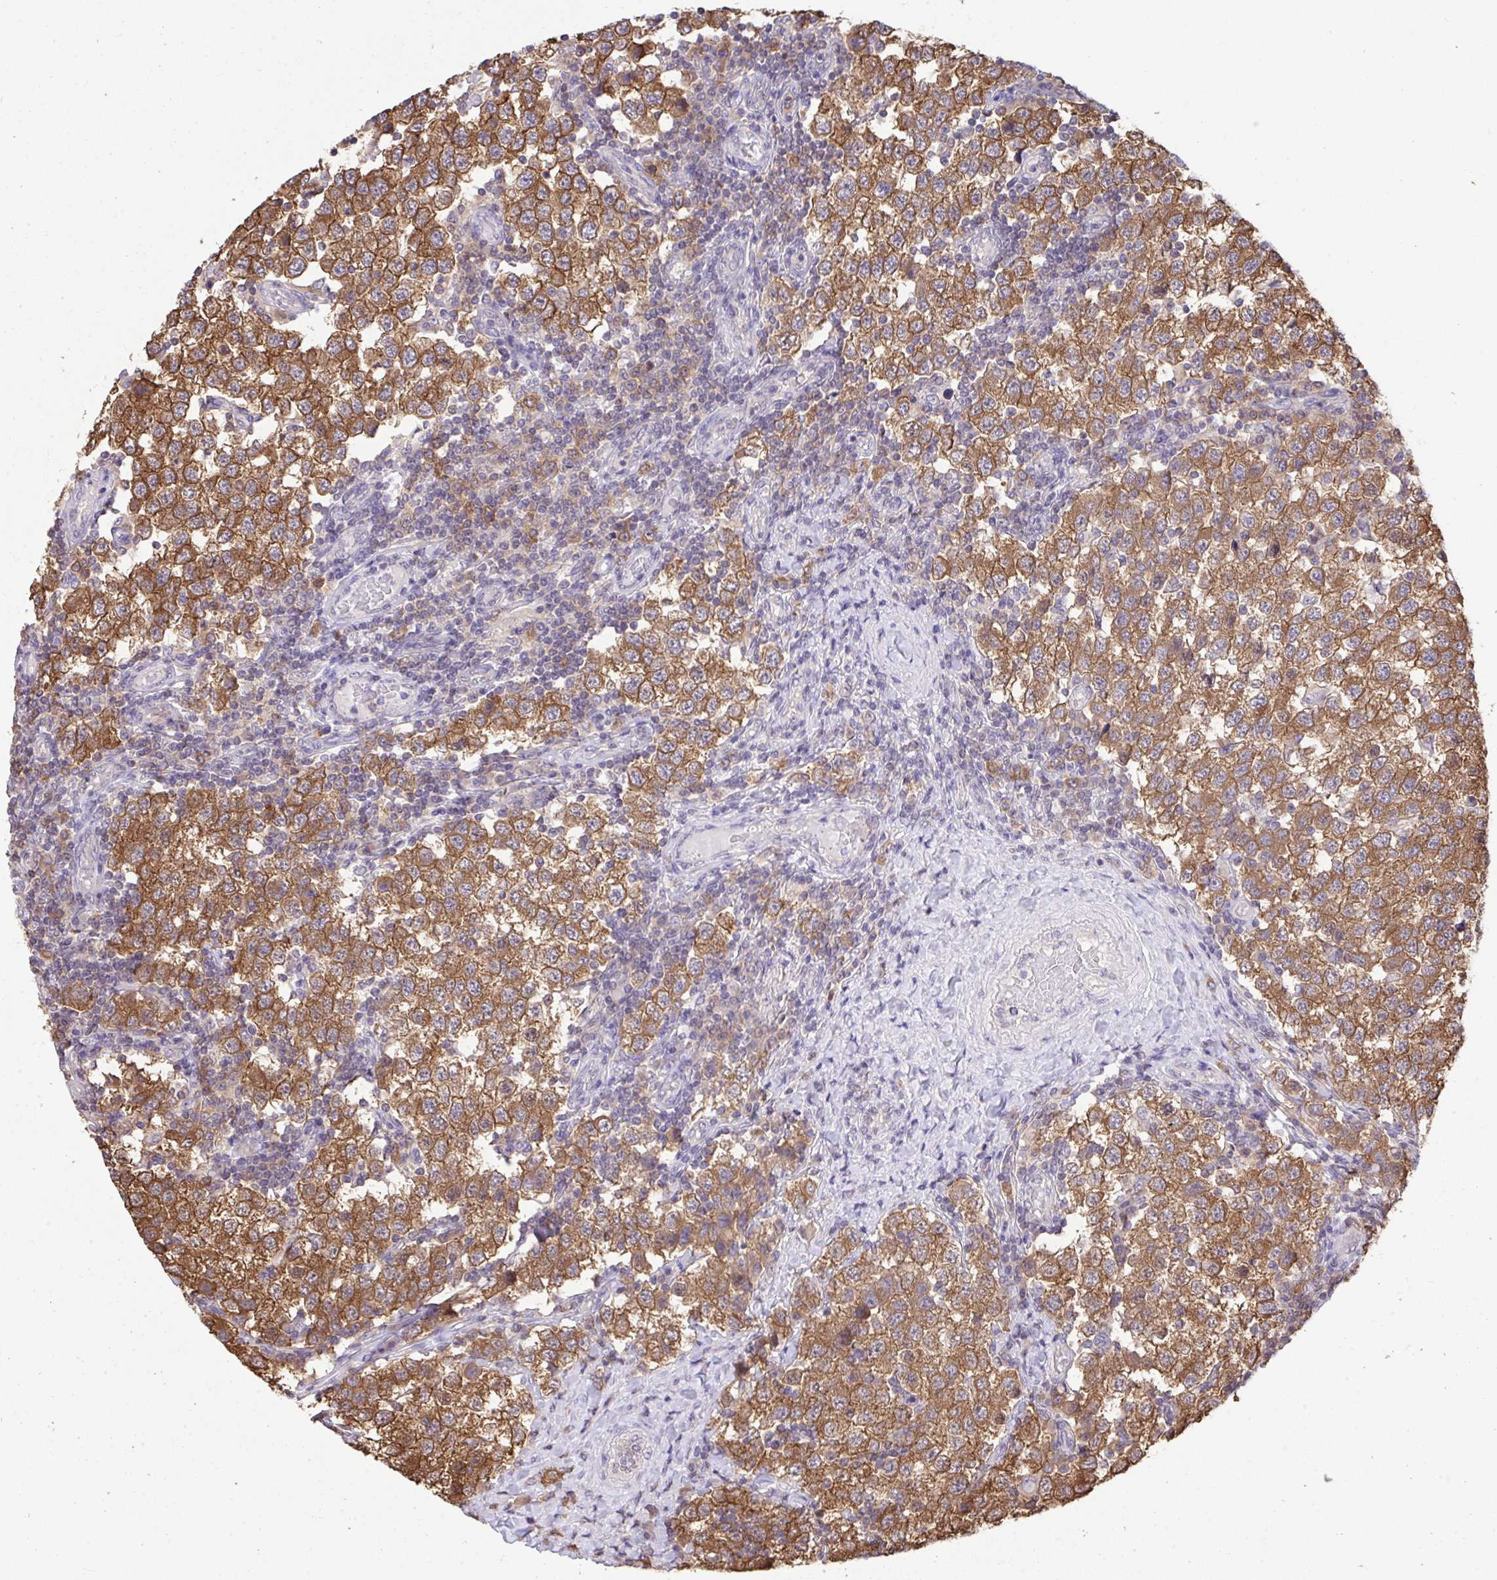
{"staining": {"intensity": "moderate", "quantity": ">75%", "location": "cytoplasmic/membranous"}, "tissue": "testis cancer", "cell_type": "Tumor cells", "image_type": "cancer", "snomed": [{"axis": "morphology", "description": "Seminoma, NOS"}, {"axis": "topography", "description": "Testis"}], "caption": "A high-resolution micrograph shows IHC staining of testis cancer (seminoma), which demonstrates moderate cytoplasmic/membranous expression in approximately >75% of tumor cells.", "gene": "C12orf57", "patient": {"sex": "male", "age": 34}}